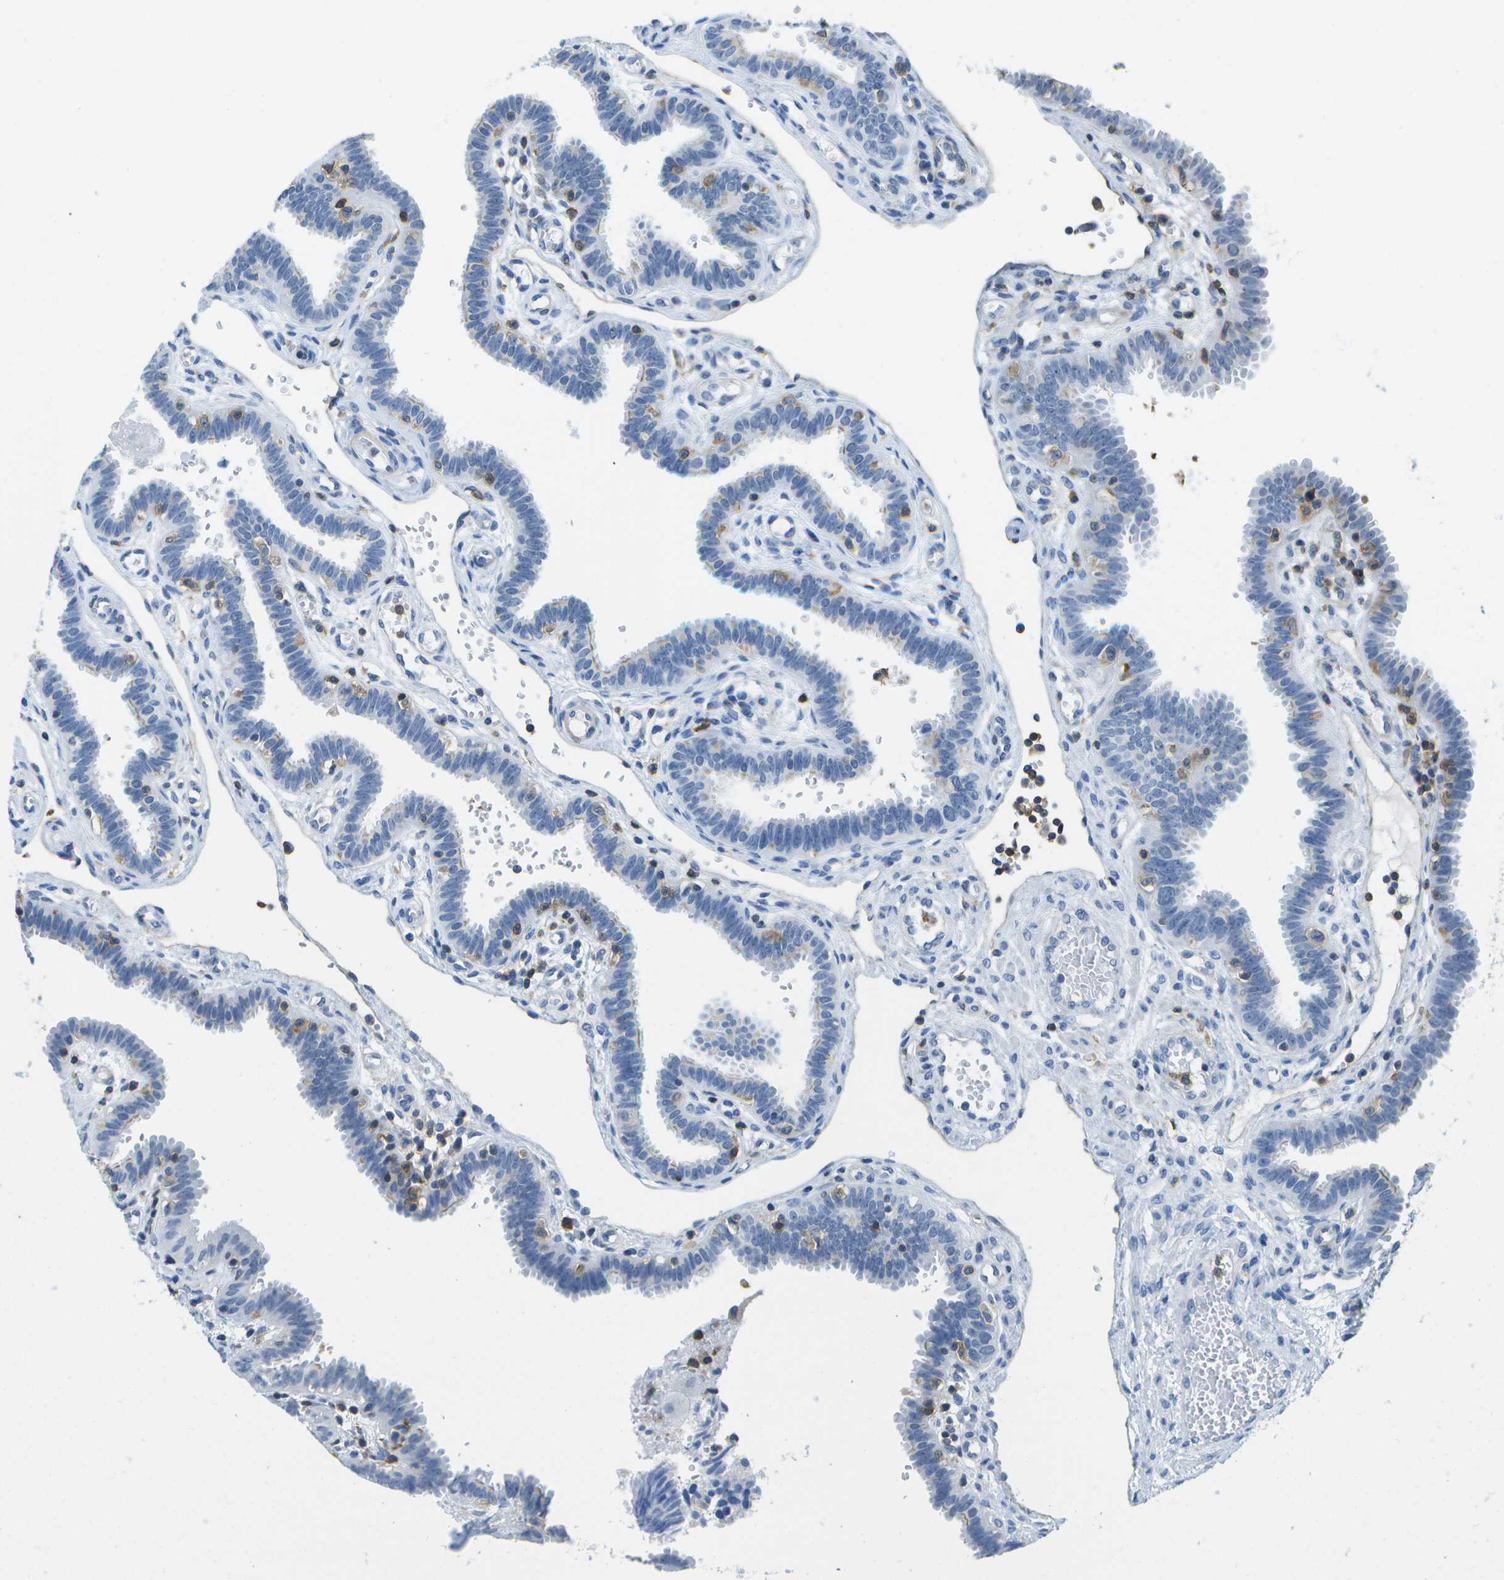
{"staining": {"intensity": "negative", "quantity": "none", "location": "none"}, "tissue": "fallopian tube", "cell_type": "Glandular cells", "image_type": "normal", "snomed": [{"axis": "morphology", "description": "Normal tissue, NOS"}, {"axis": "topography", "description": "Fallopian tube"}, {"axis": "topography", "description": "Placenta"}], "caption": "Immunohistochemical staining of unremarkable human fallopian tube shows no significant expression in glandular cells. (DAB (3,3'-diaminobenzidine) immunohistochemistry visualized using brightfield microscopy, high magnification).", "gene": "RCSD1", "patient": {"sex": "female", "age": 32}}